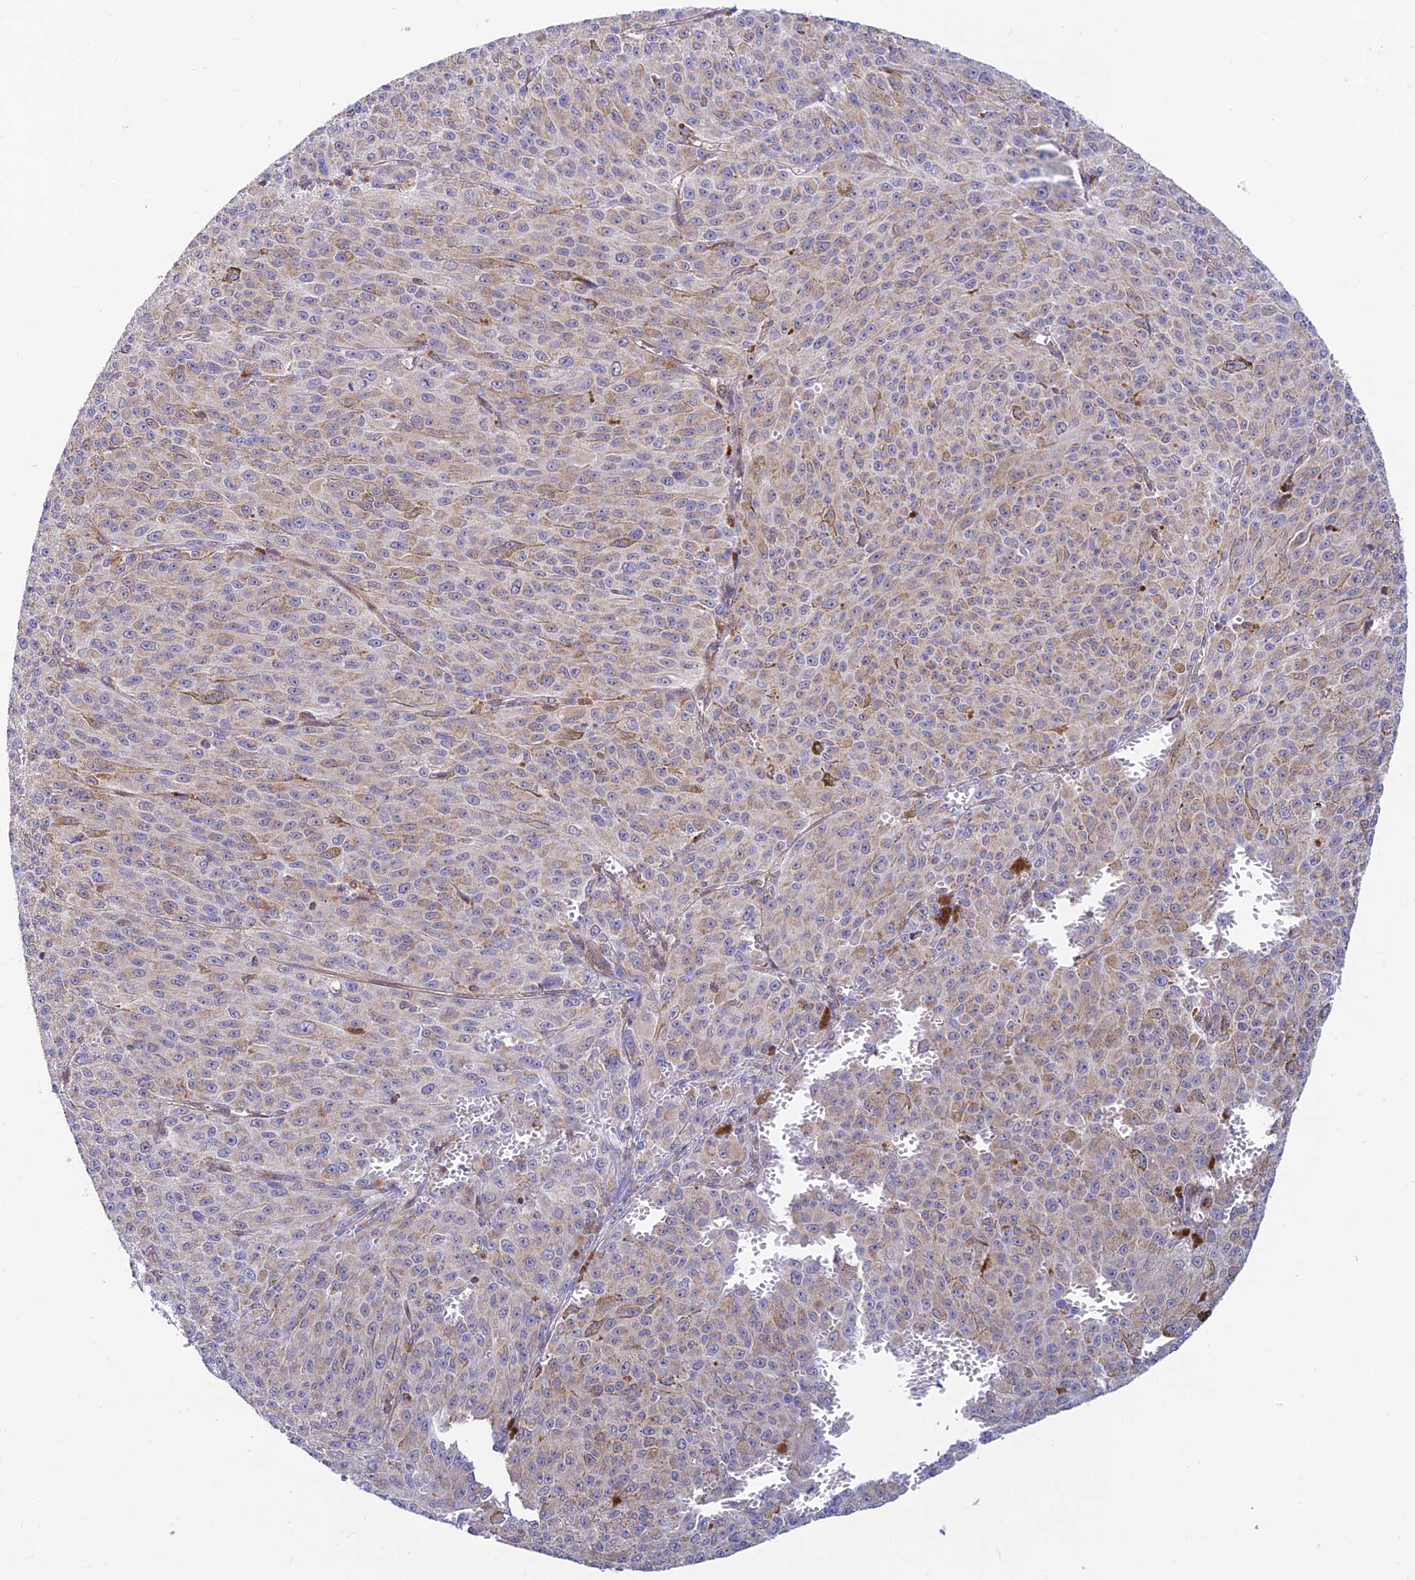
{"staining": {"intensity": "weak", "quantity": "25%-75%", "location": "cytoplasmic/membranous"}, "tissue": "melanoma", "cell_type": "Tumor cells", "image_type": "cancer", "snomed": [{"axis": "morphology", "description": "Malignant melanoma, NOS"}, {"axis": "topography", "description": "Skin"}], "caption": "This is a micrograph of IHC staining of melanoma, which shows weak positivity in the cytoplasmic/membranous of tumor cells.", "gene": "LYSMD2", "patient": {"sex": "female", "age": 52}}